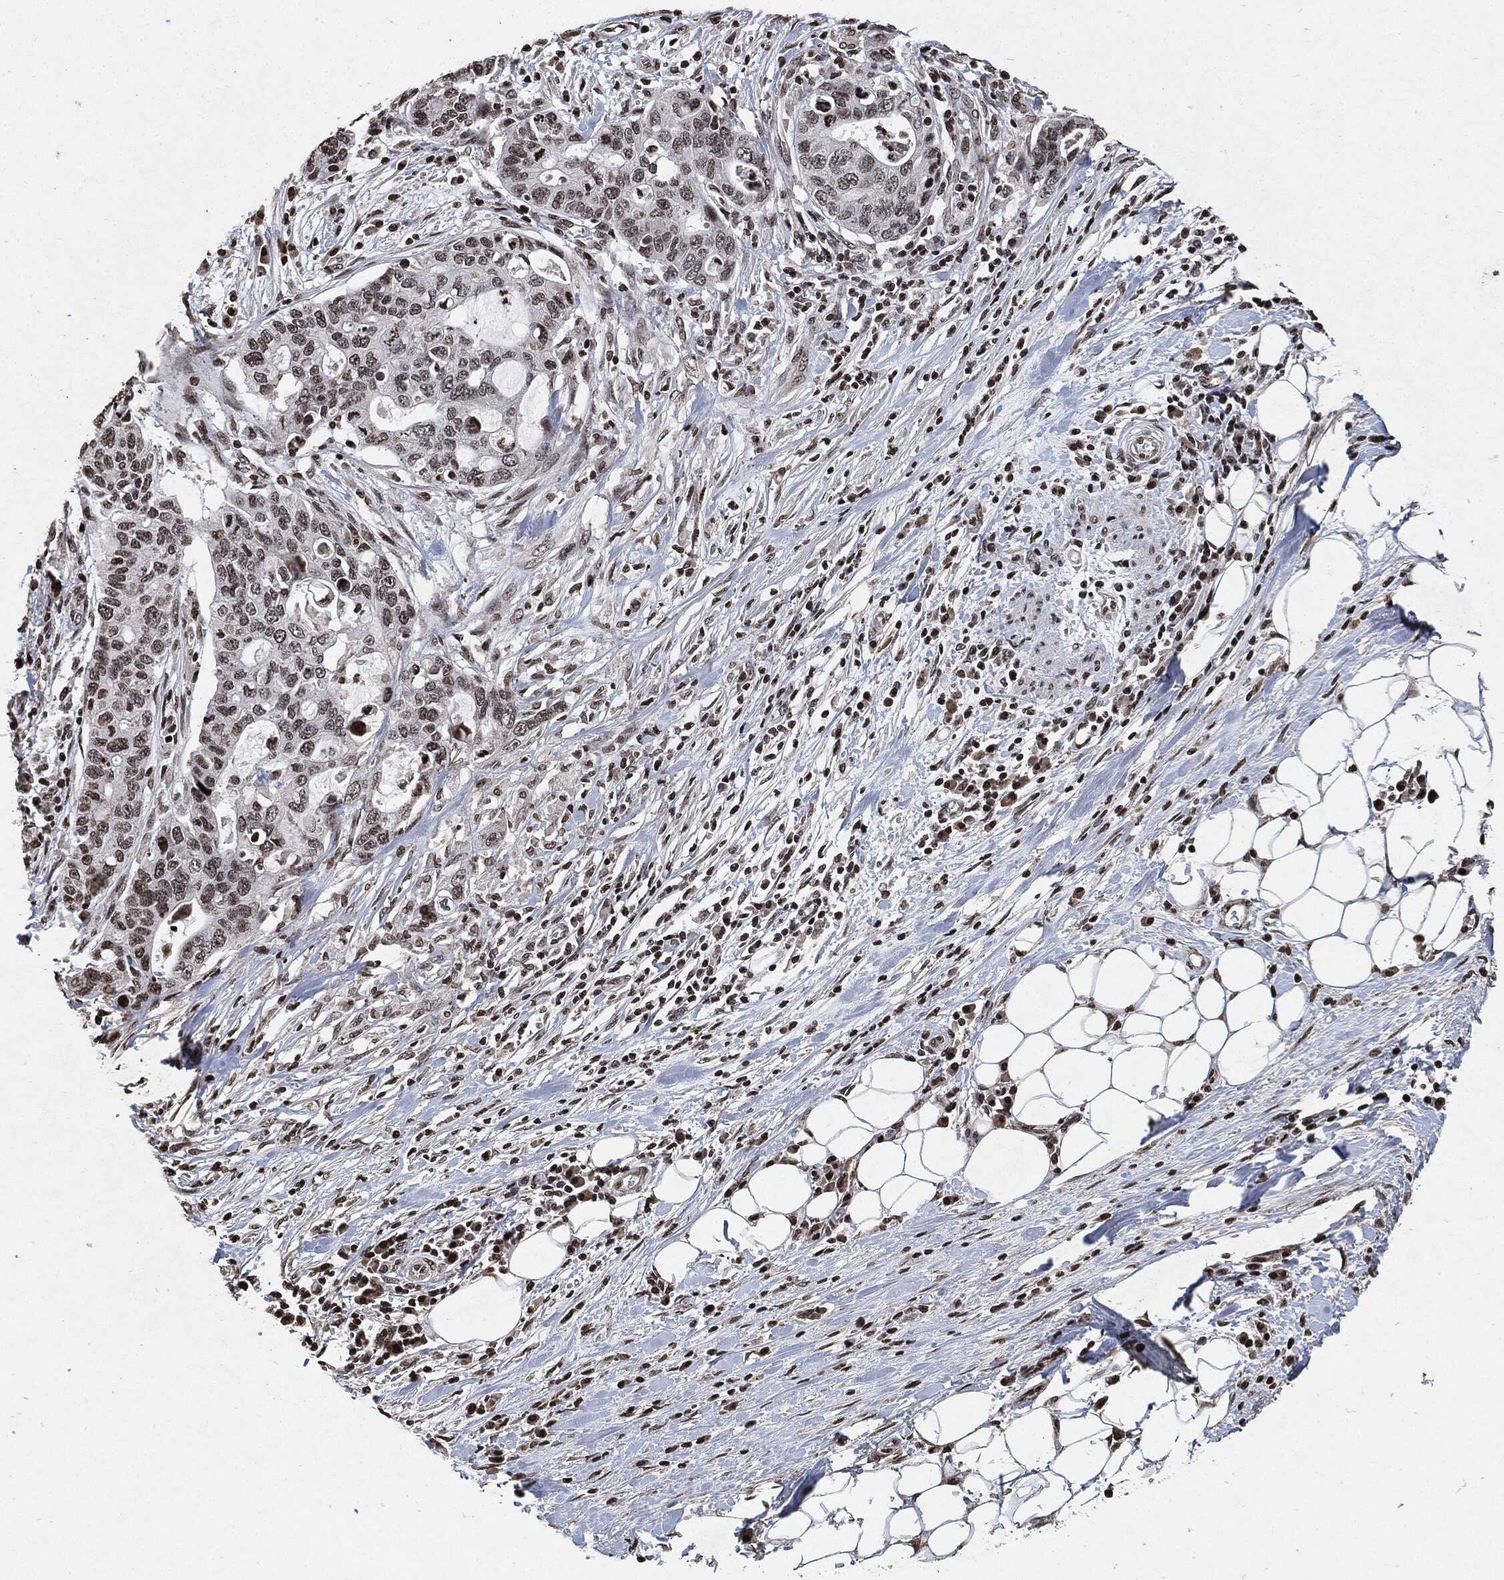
{"staining": {"intensity": "weak", "quantity": "25%-75%", "location": "nuclear"}, "tissue": "stomach cancer", "cell_type": "Tumor cells", "image_type": "cancer", "snomed": [{"axis": "morphology", "description": "Adenocarcinoma, NOS"}, {"axis": "topography", "description": "Stomach"}], "caption": "About 25%-75% of tumor cells in stomach adenocarcinoma show weak nuclear protein positivity as visualized by brown immunohistochemical staining.", "gene": "JUN", "patient": {"sex": "male", "age": 54}}